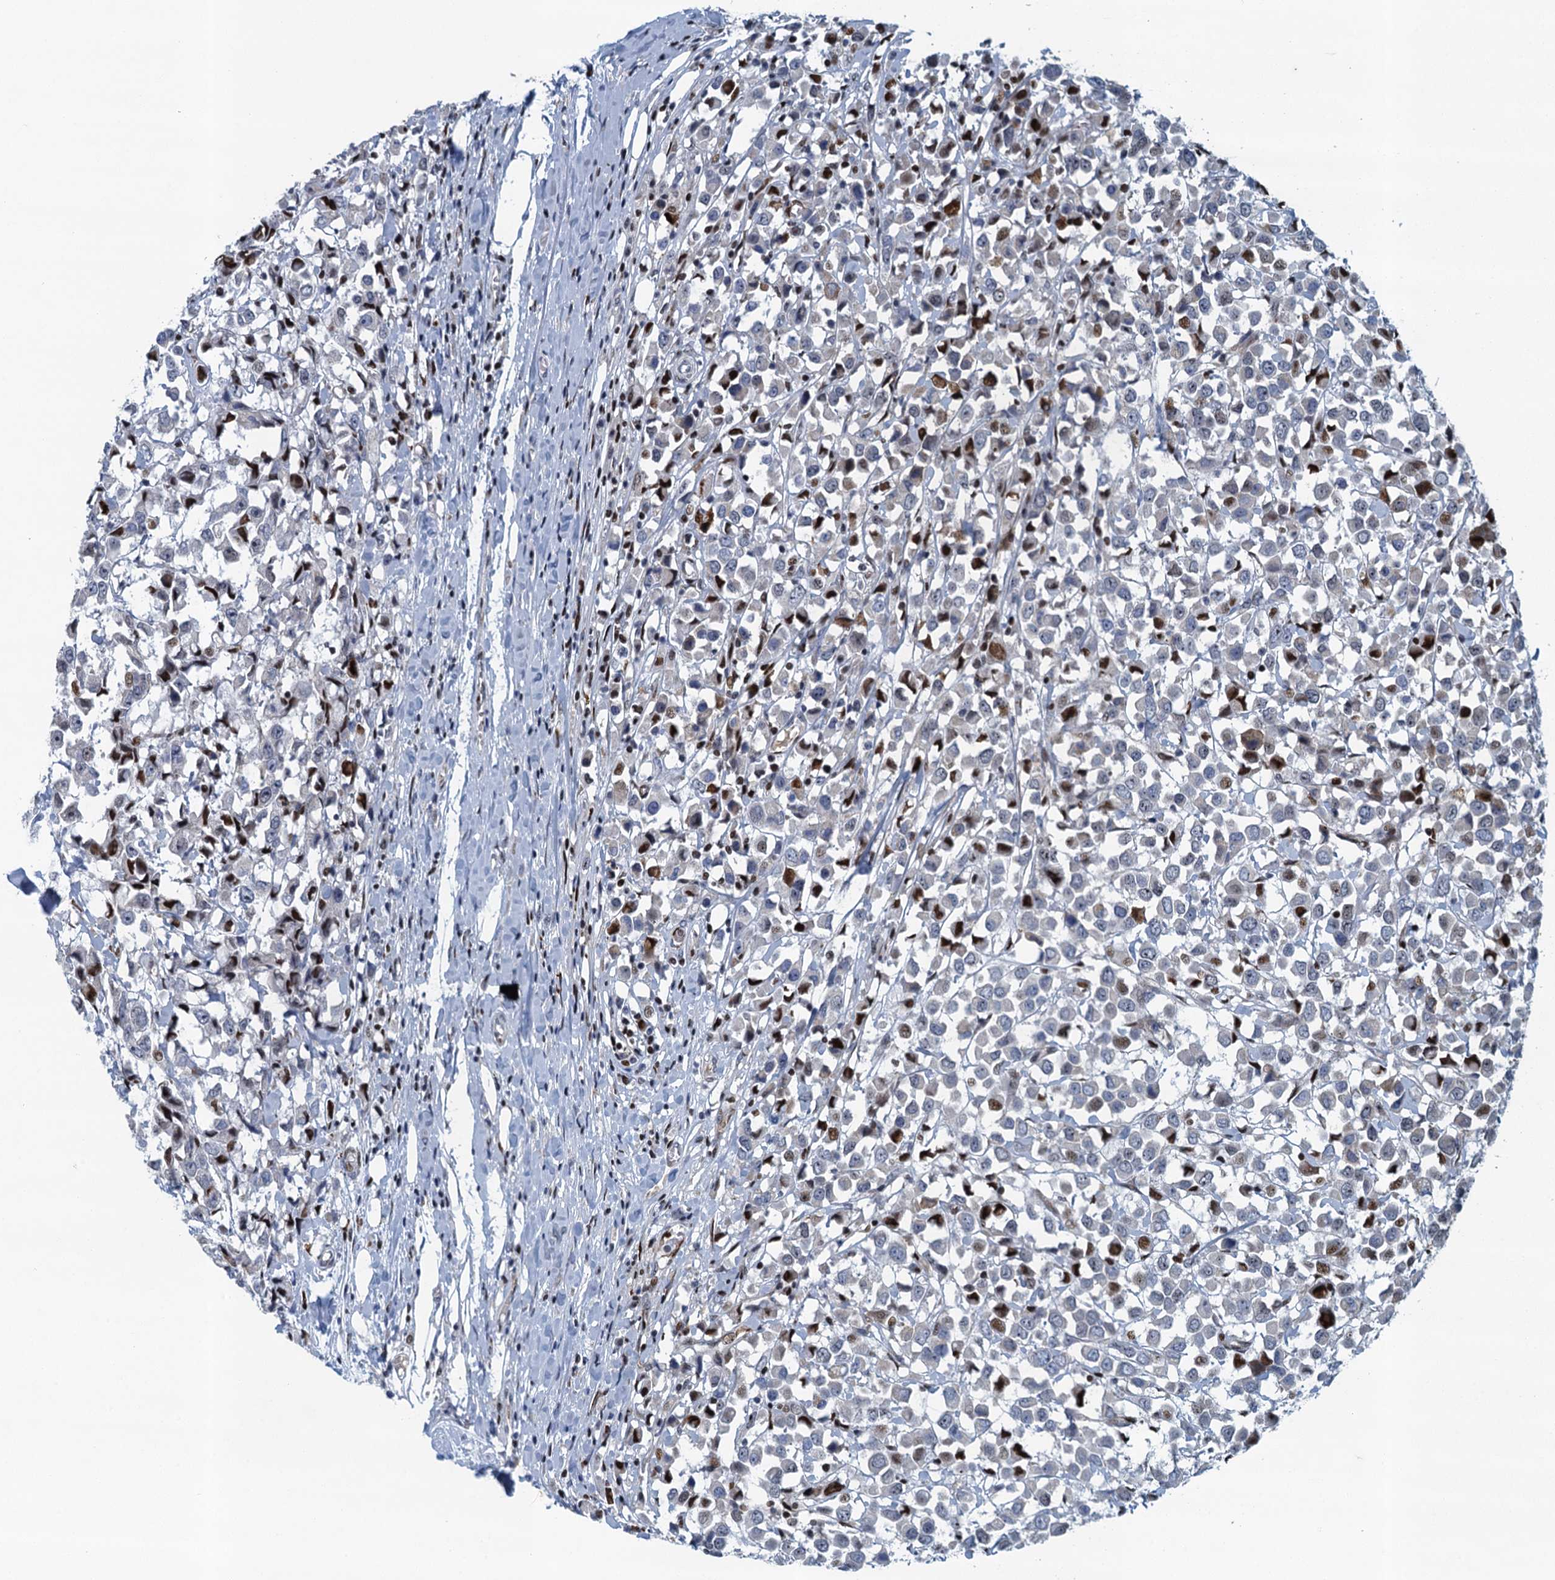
{"staining": {"intensity": "moderate", "quantity": "<25%", "location": "nuclear"}, "tissue": "breast cancer", "cell_type": "Tumor cells", "image_type": "cancer", "snomed": [{"axis": "morphology", "description": "Duct carcinoma"}, {"axis": "topography", "description": "Breast"}], "caption": "The immunohistochemical stain labels moderate nuclear staining in tumor cells of breast cancer (invasive ductal carcinoma) tissue. (DAB IHC, brown staining for protein, blue staining for nuclei).", "gene": "ANKRD13D", "patient": {"sex": "female", "age": 61}}